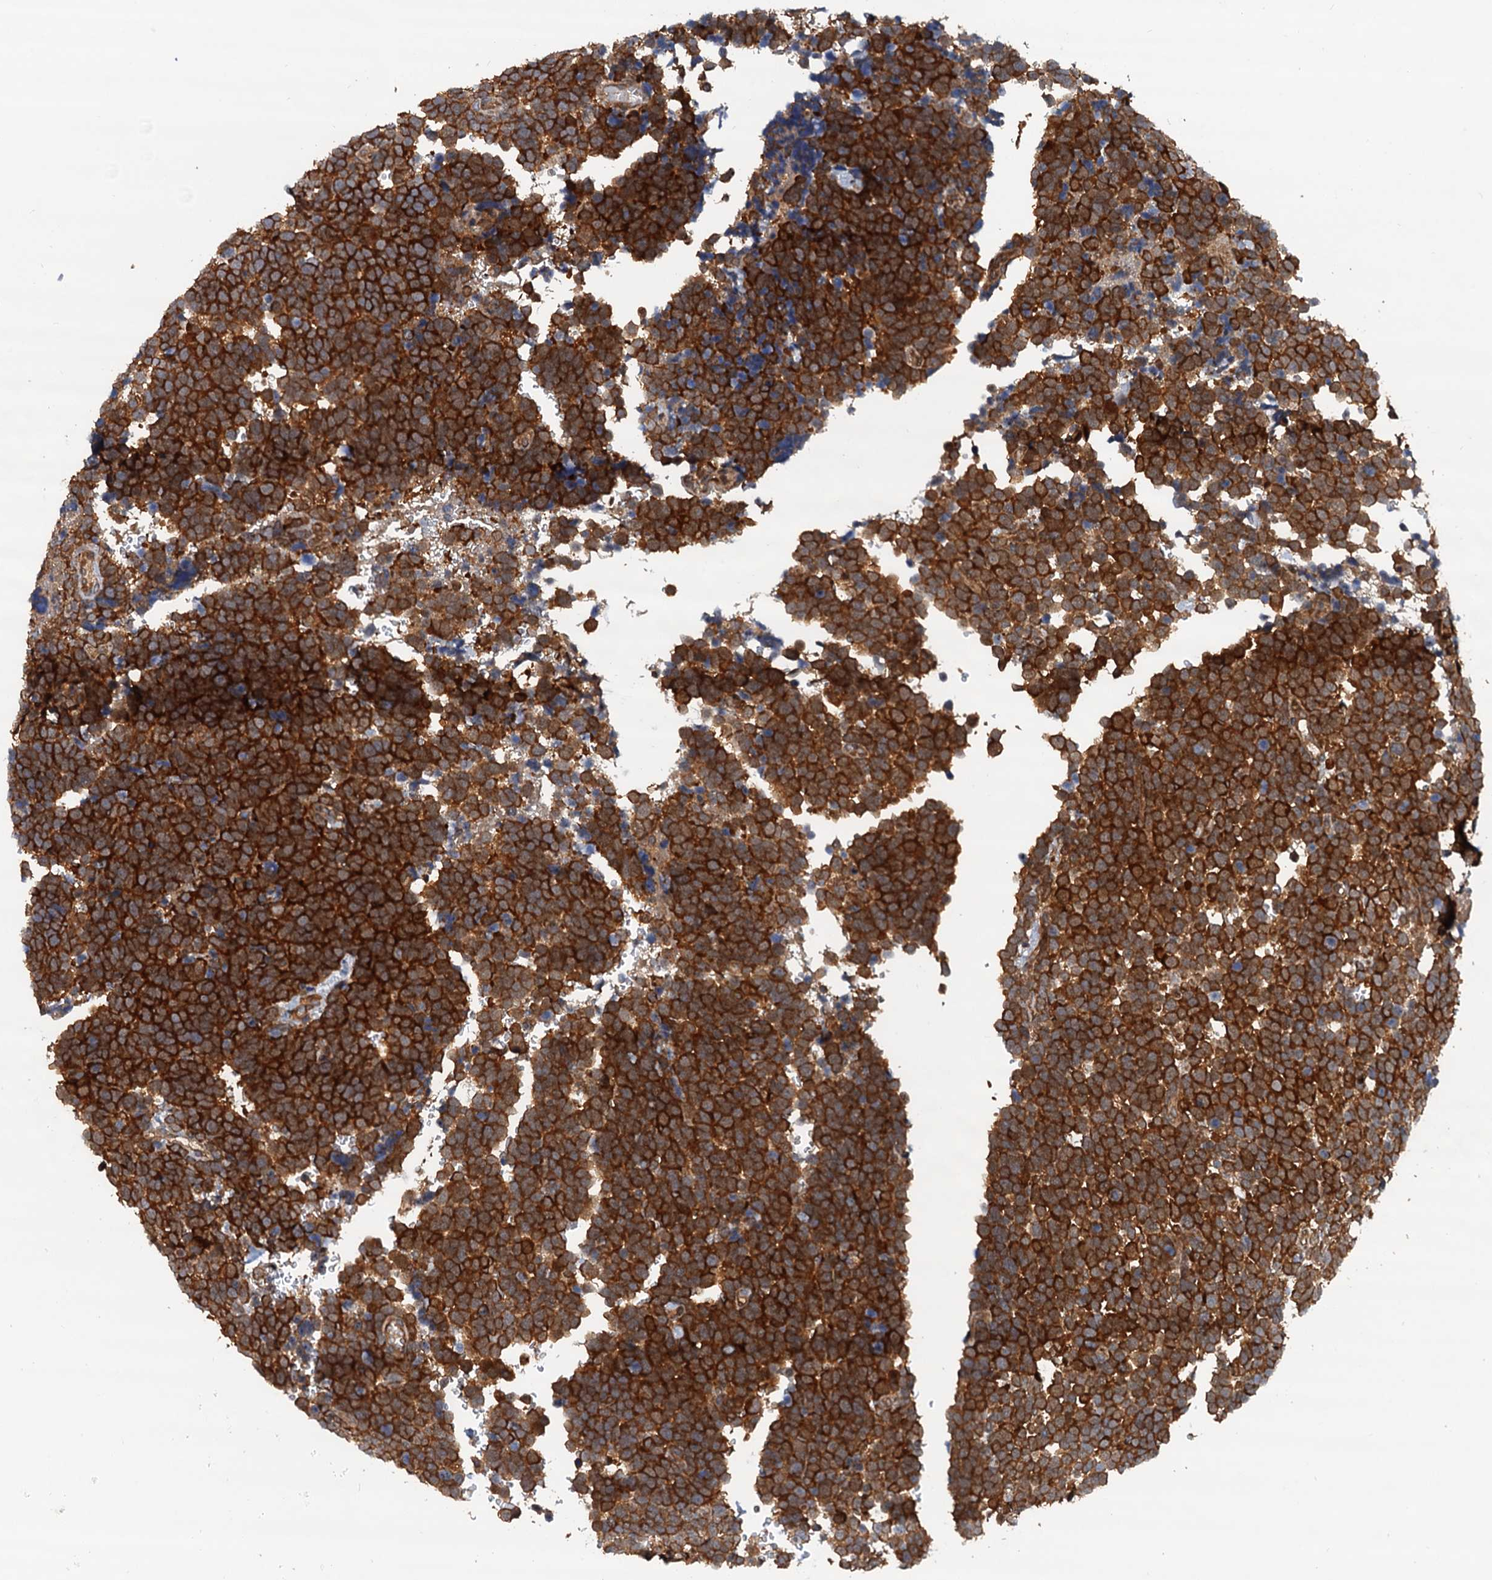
{"staining": {"intensity": "strong", "quantity": ">75%", "location": "cytoplasmic/membranous"}, "tissue": "urothelial cancer", "cell_type": "Tumor cells", "image_type": "cancer", "snomed": [{"axis": "morphology", "description": "Urothelial carcinoma, High grade"}, {"axis": "topography", "description": "Urinary bladder"}], "caption": "Immunohistochemistry of urothelial cancer displays high levels of strong cytoplasmic/membranous positivity in approximately >75% of tumor cells. (Stains: DAB (3,3'-diaminobenzidine) in brown, nuclei in blue, Microscopy: brightfield microscopy at high magnification).", "gene": "AAGAB", "patient": {"sex": "female", "age": 82}}